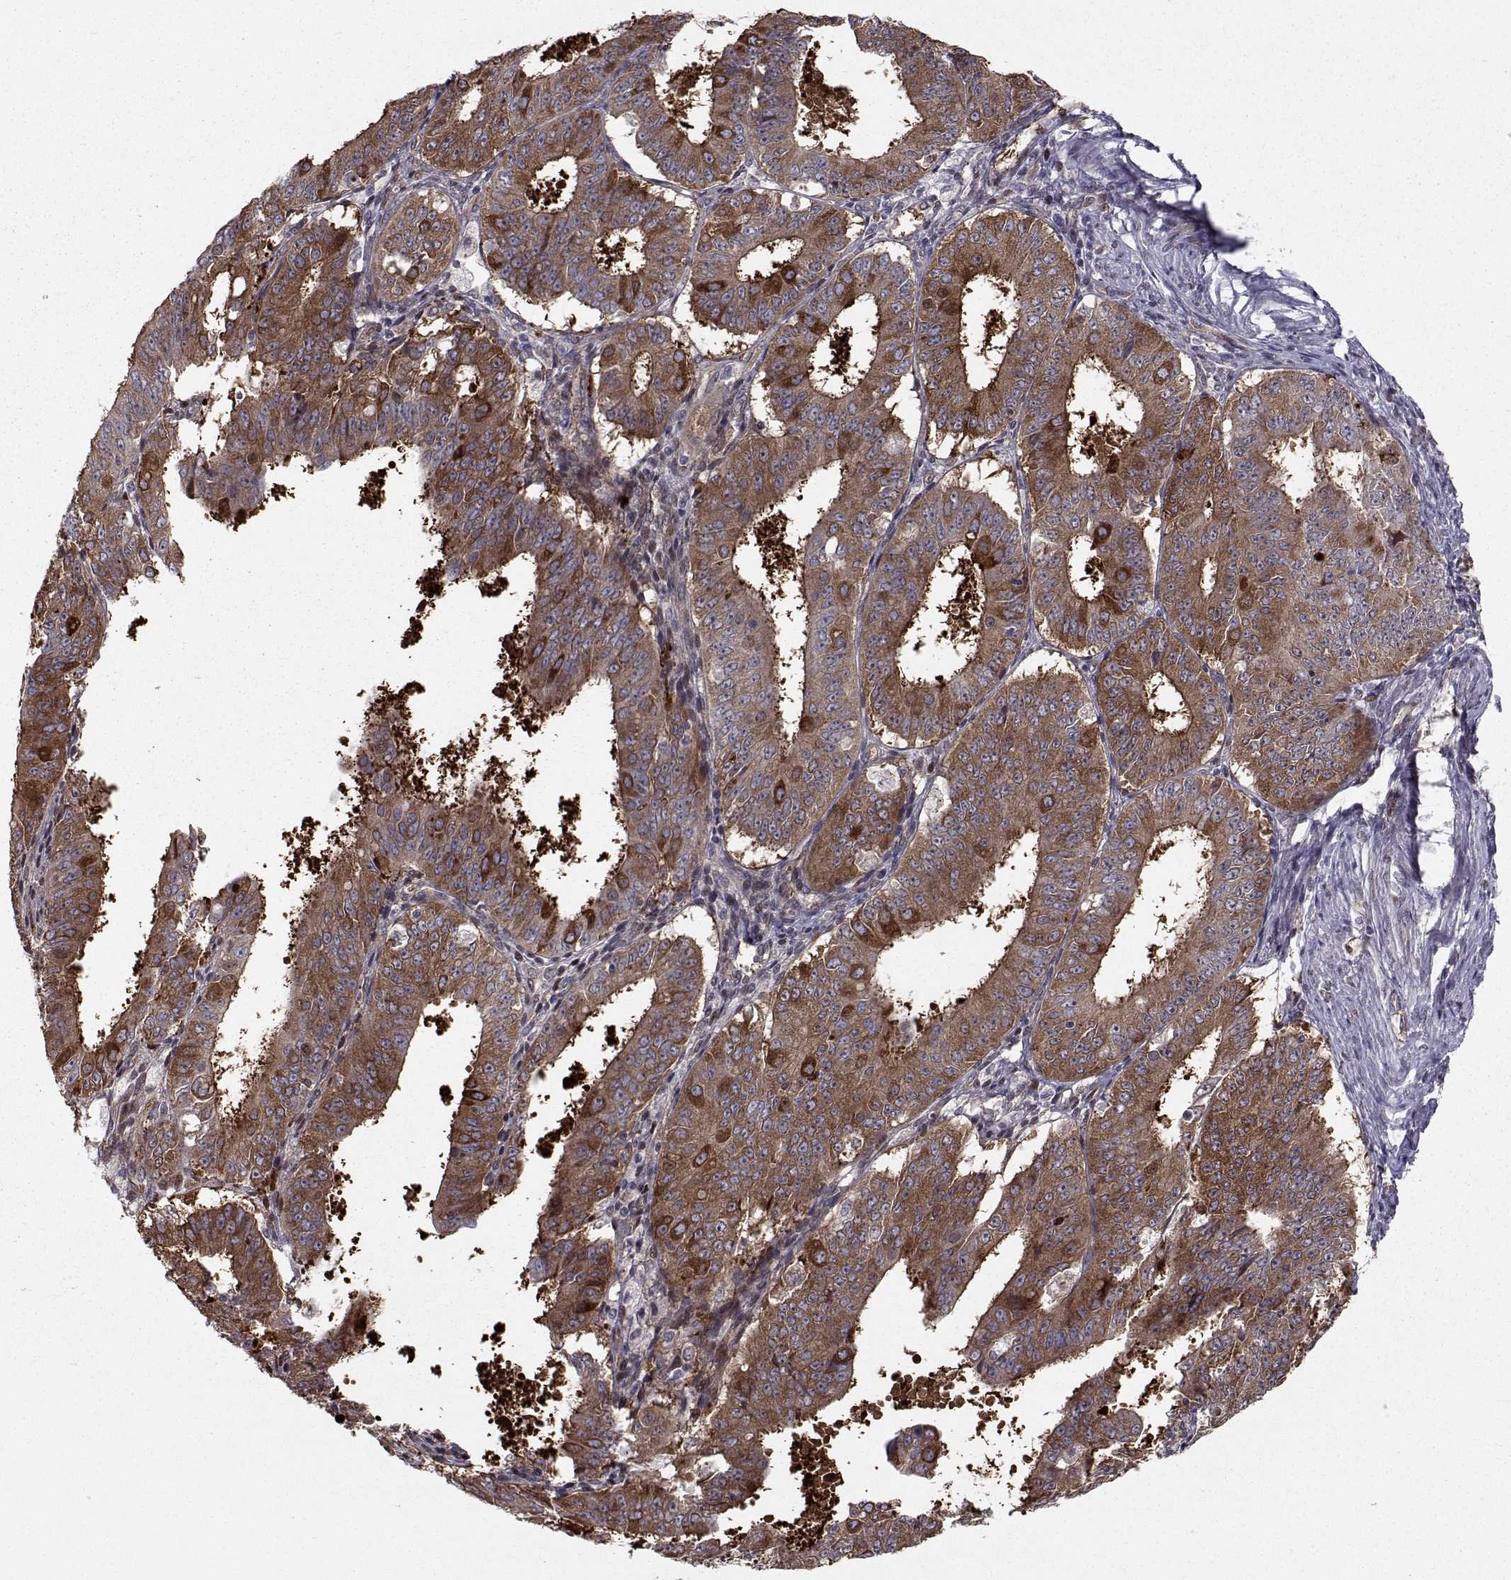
{"staining": {"intensity": "strong", "quantity": "25%-75%", "location": "cytoplasmic/membranous"}, "tissue": "ovarian cancer", "cell_type": "Tumor cells", "image_type": "cancer", "snomed": [{"axis": "morphology", "description": "Carcinoma, endometroid"}, {"axis": "topography", "description": "Ovary"}], "caption": "Ovarian cancer (endometroid carcinoma) stained for a protein (brown) displays strong cytoplasmic/membranous positive staining in approximately 25%-75% of tumor cells.", "gene": "HSP90AB1", "patient": {"sex": "female", "age": 42}}